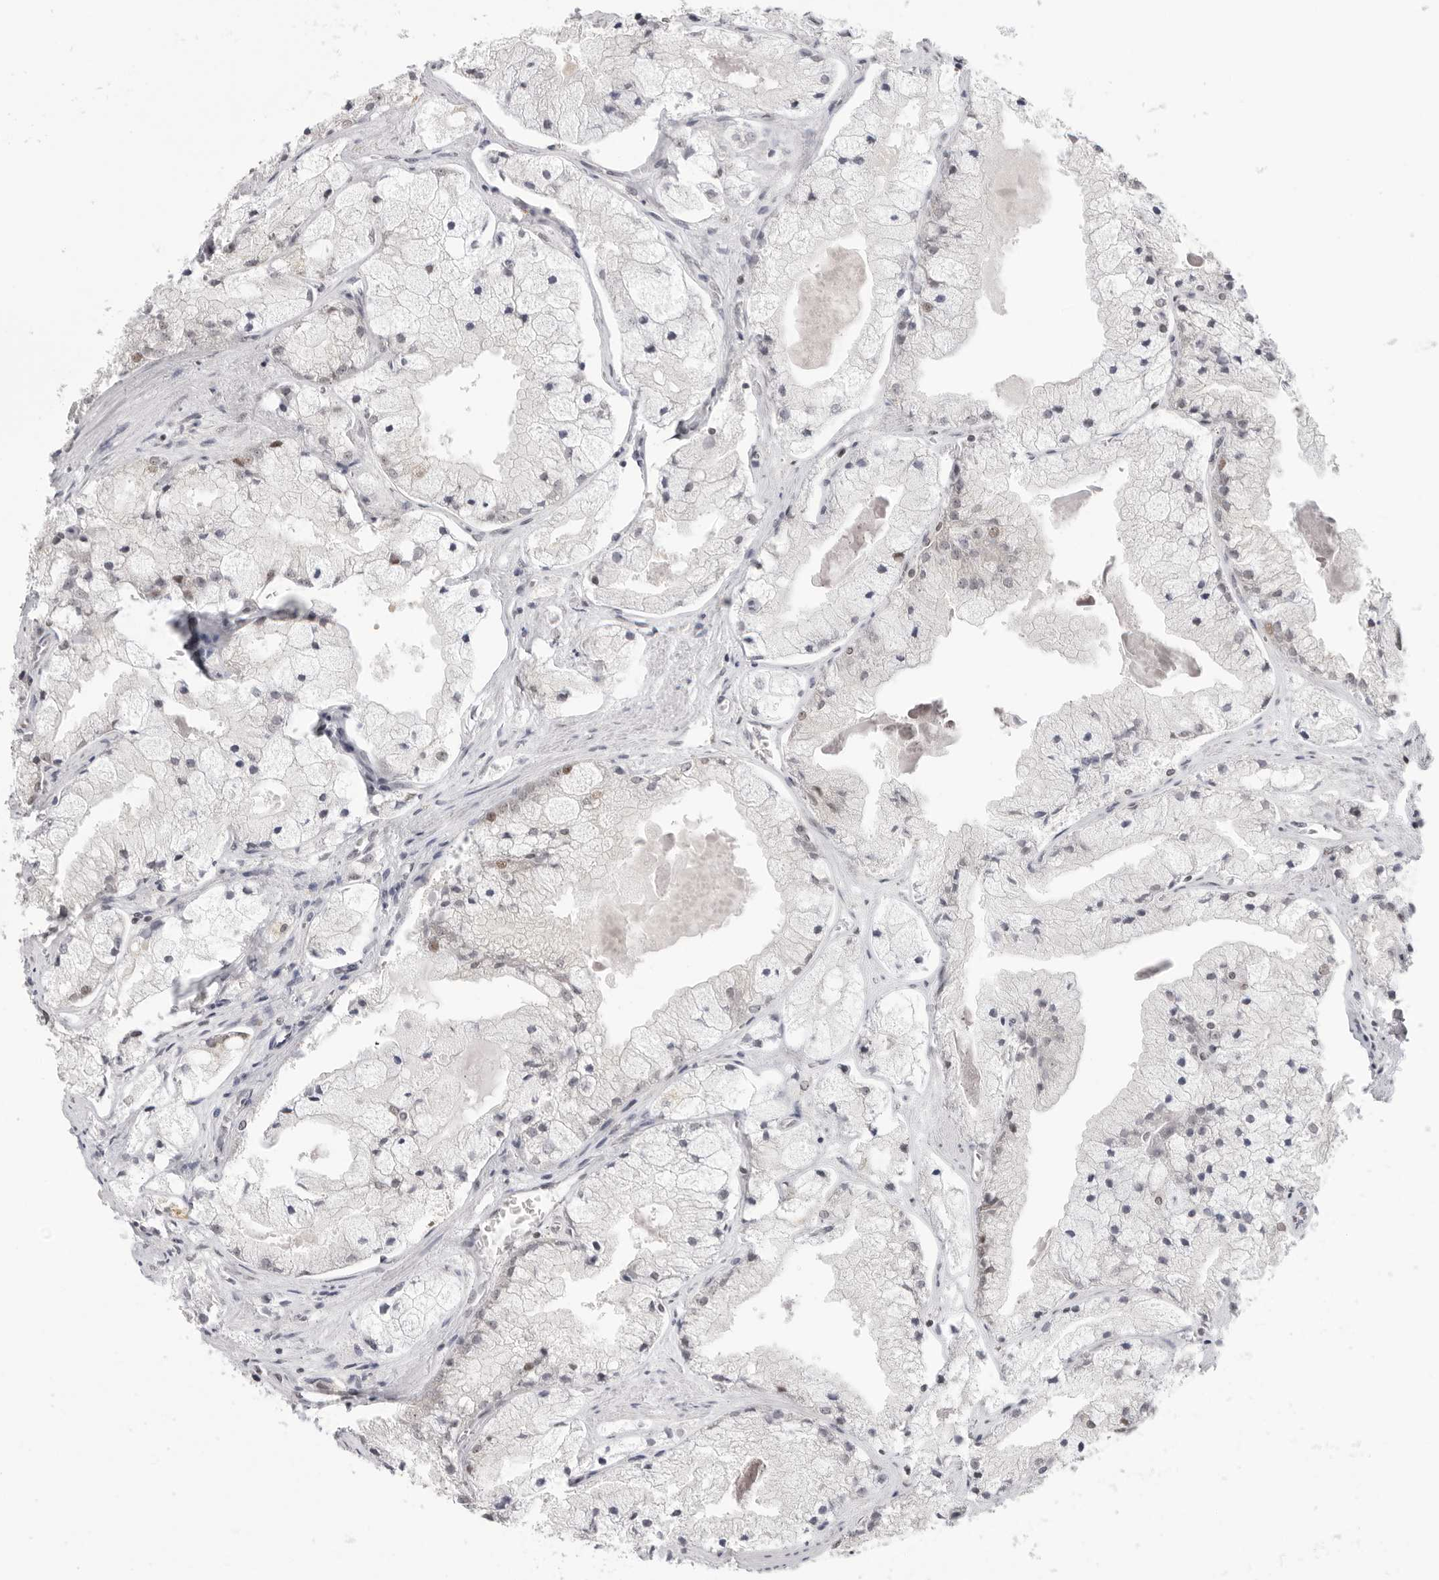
{"staining": {"intensity": "weak", "quantity": "<25%", "location": "nuclear"}, "tissue": "prostate cancer", "cell_type": "Tumor cells", "image_type": "cancer", "snomed": [{"axis": "morphology", "description": "Adenocarcinoma, High grade"}, {"axis": "topography", "description": "Prostate"}], "caption": "High power microscopy photomicrograph of an immunohistochemistry (IHC) histopathology image of prostate cancer (high-grade adenocarcinoma), revealing no significant staining in tumor cells. (Brightfield microscopy of DAB immunohistochemistry at high magnification).", "gene": "RPA2", "patient": {"sex": "male", "age": 50}}